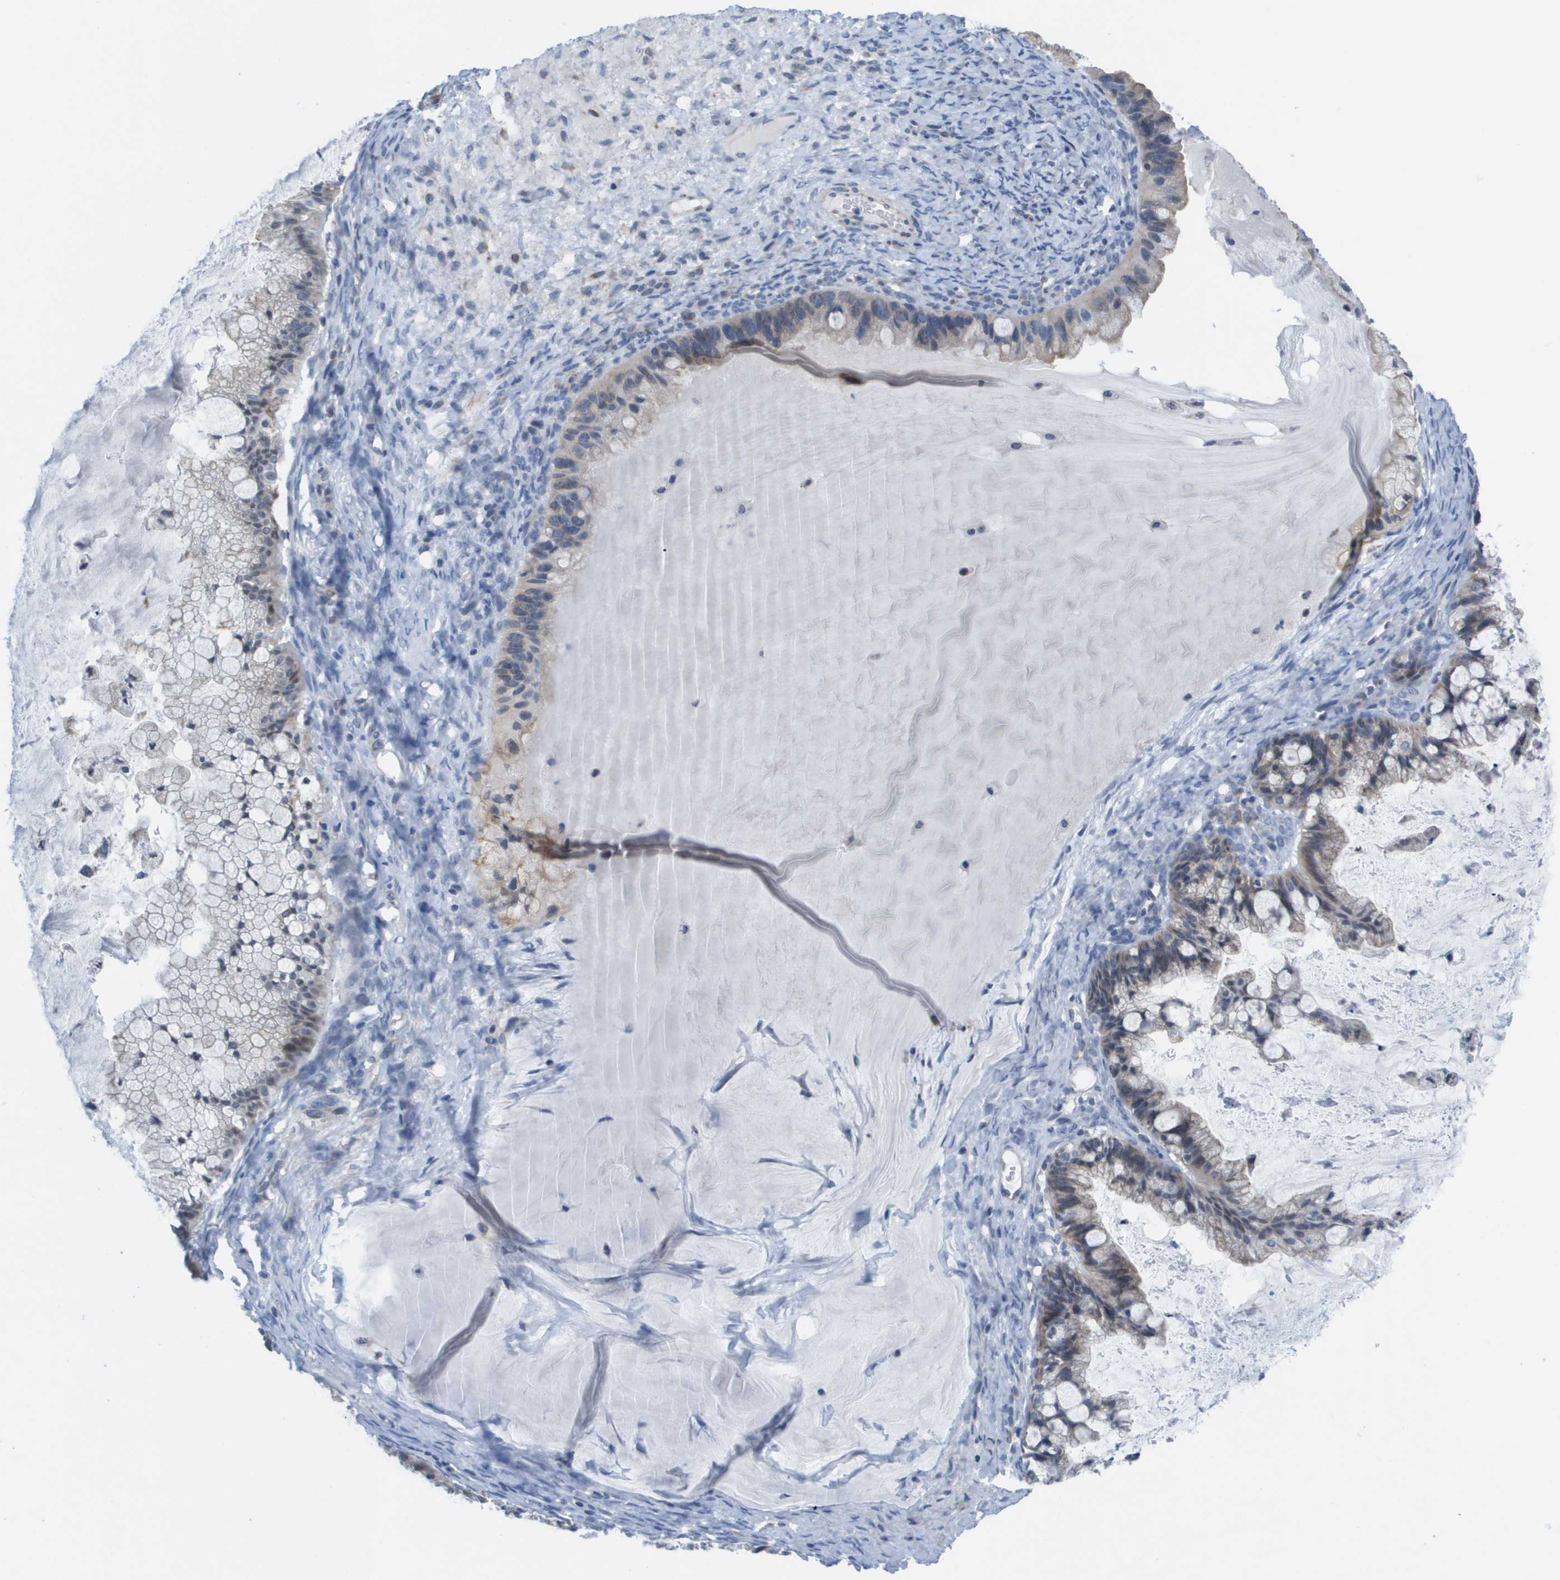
{"staining": {"intensity": "weak", "quantity": "<25%", "location": "cytoplasmic/membranous"}, "tissue": "ovarian cancer", "cell_type": "Tumor cells", "image_type": "cancer", "snomed": [{"axis": "morphology", "description": "Cystadenocarcinoma, mucinous, NOS"}, {"axis": "topography", "description": "Ovary"}], "caption": "High magnification brightfield microscopy of ovarian mucinous cystadenocarcinoma stained with DAB (brown) and counterstained with hematoxylin (blue): tumor cells show no significant positivity.", "gene": "TMEM223", "patient": {"sex": "female", "age": 57}}